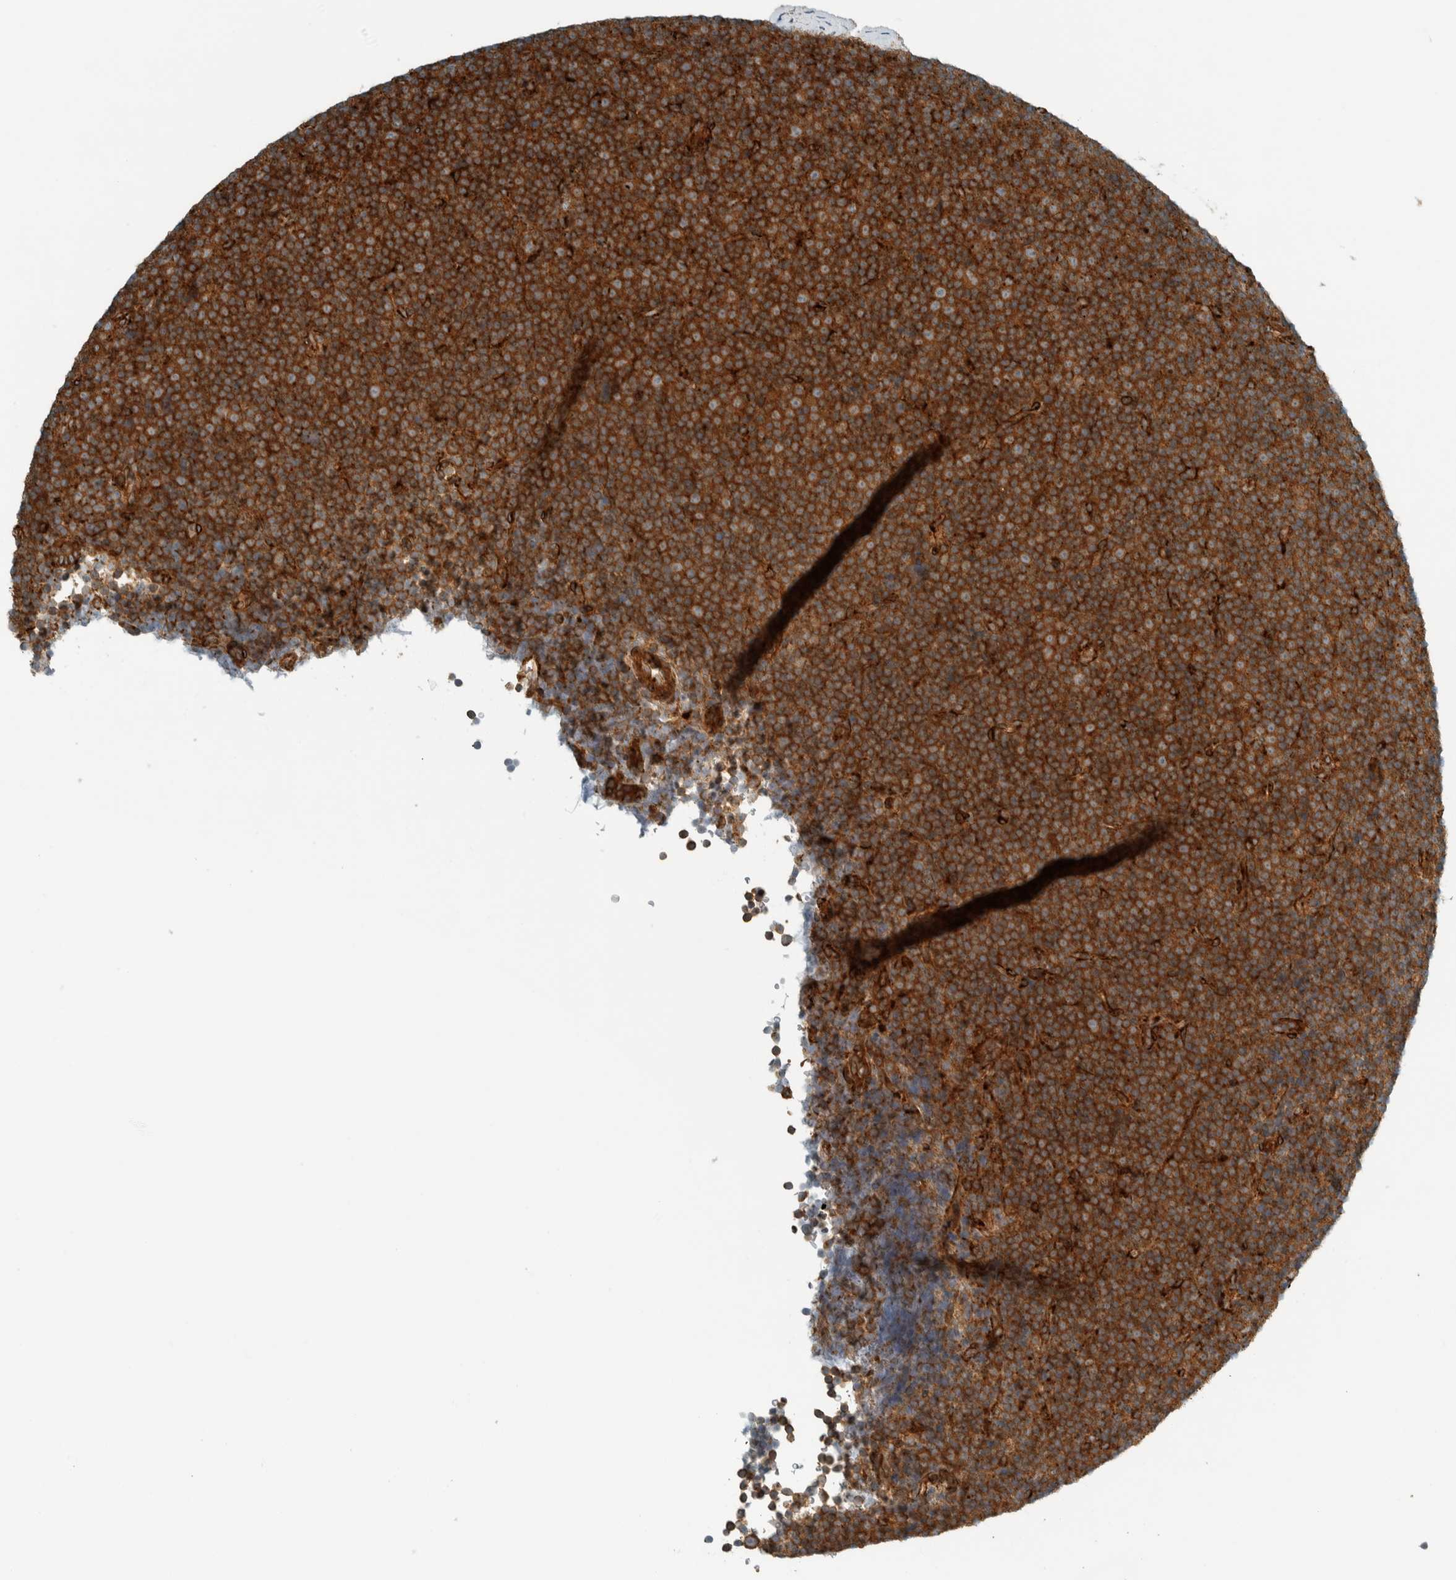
{"staining": {"intensity": "strong", "quantity": ">75%", "location": "cytoplasmic/membranous"}, "tissue": "lymphoma", "cell_type": "Tumor cells", "image_type": "cancer", "snomed": [{"axis": "morphology", "description": "Malignant lymphoma, non-Hodgkin's type, Low grade"}, {"axis": "topography", "description": "Lymph node"}], "caption": "Low-grade malignant lymphoma, non-Hodgkin's type stained with DAB (3,3'-diaminobenzidine) immunohistochemistry (IHC) displays high levels of strong cytoplasmic/membranous positivity in about >75% of tumor cells. (DAB IHC with brightfield microscopy, high magnification).", "gene": "EXOC7", "patient": {"sex": "female", "age": 67}}